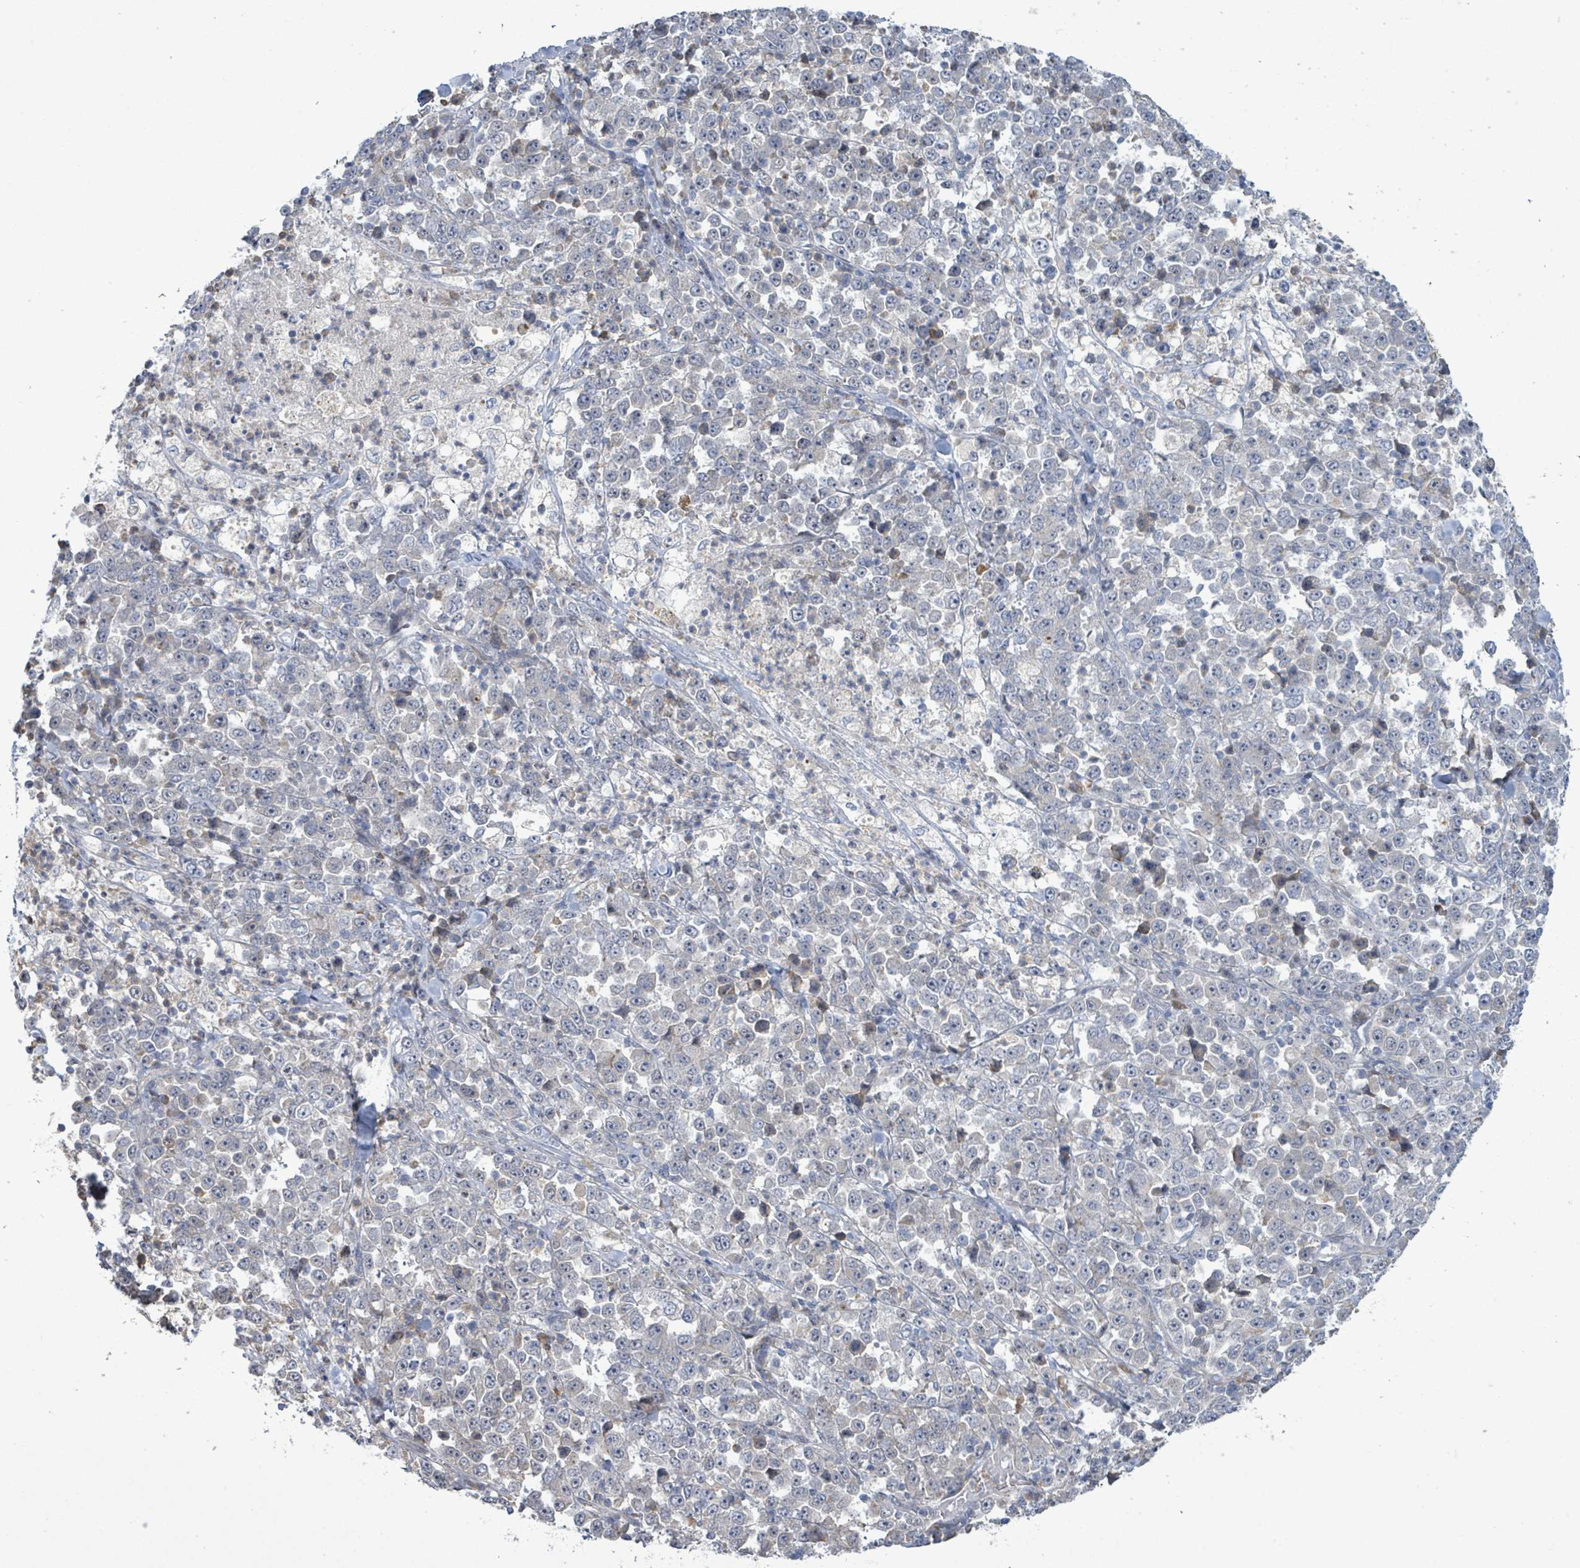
{"staining": {"intensity": "negative", "quantity": "none", "location": "none"}, "tissue": "stomach cancer", "cell_type": "Tumor cells", "image_type": "cancer", "snomed": [{"axis": "morphology", "description": "Normal tissue, NOS"}, {"axis": "morphology", "description": "Adenocarcinoma, NOS"}, {"axis": "topography", "description": "Stomach, upper"}, {"axis": "topography", "description": "Stomach"}], "caption": "High magnification brightfield microscopy of stomach adenocarcinoma stained with DAB (3,3'-diaminobenzidine) (brown) and counterstained with hematoxylin (blue): tumor cells show no significant staining.", "gene": "SLIT3", "patient": {"sex": "male", "age": 59}}